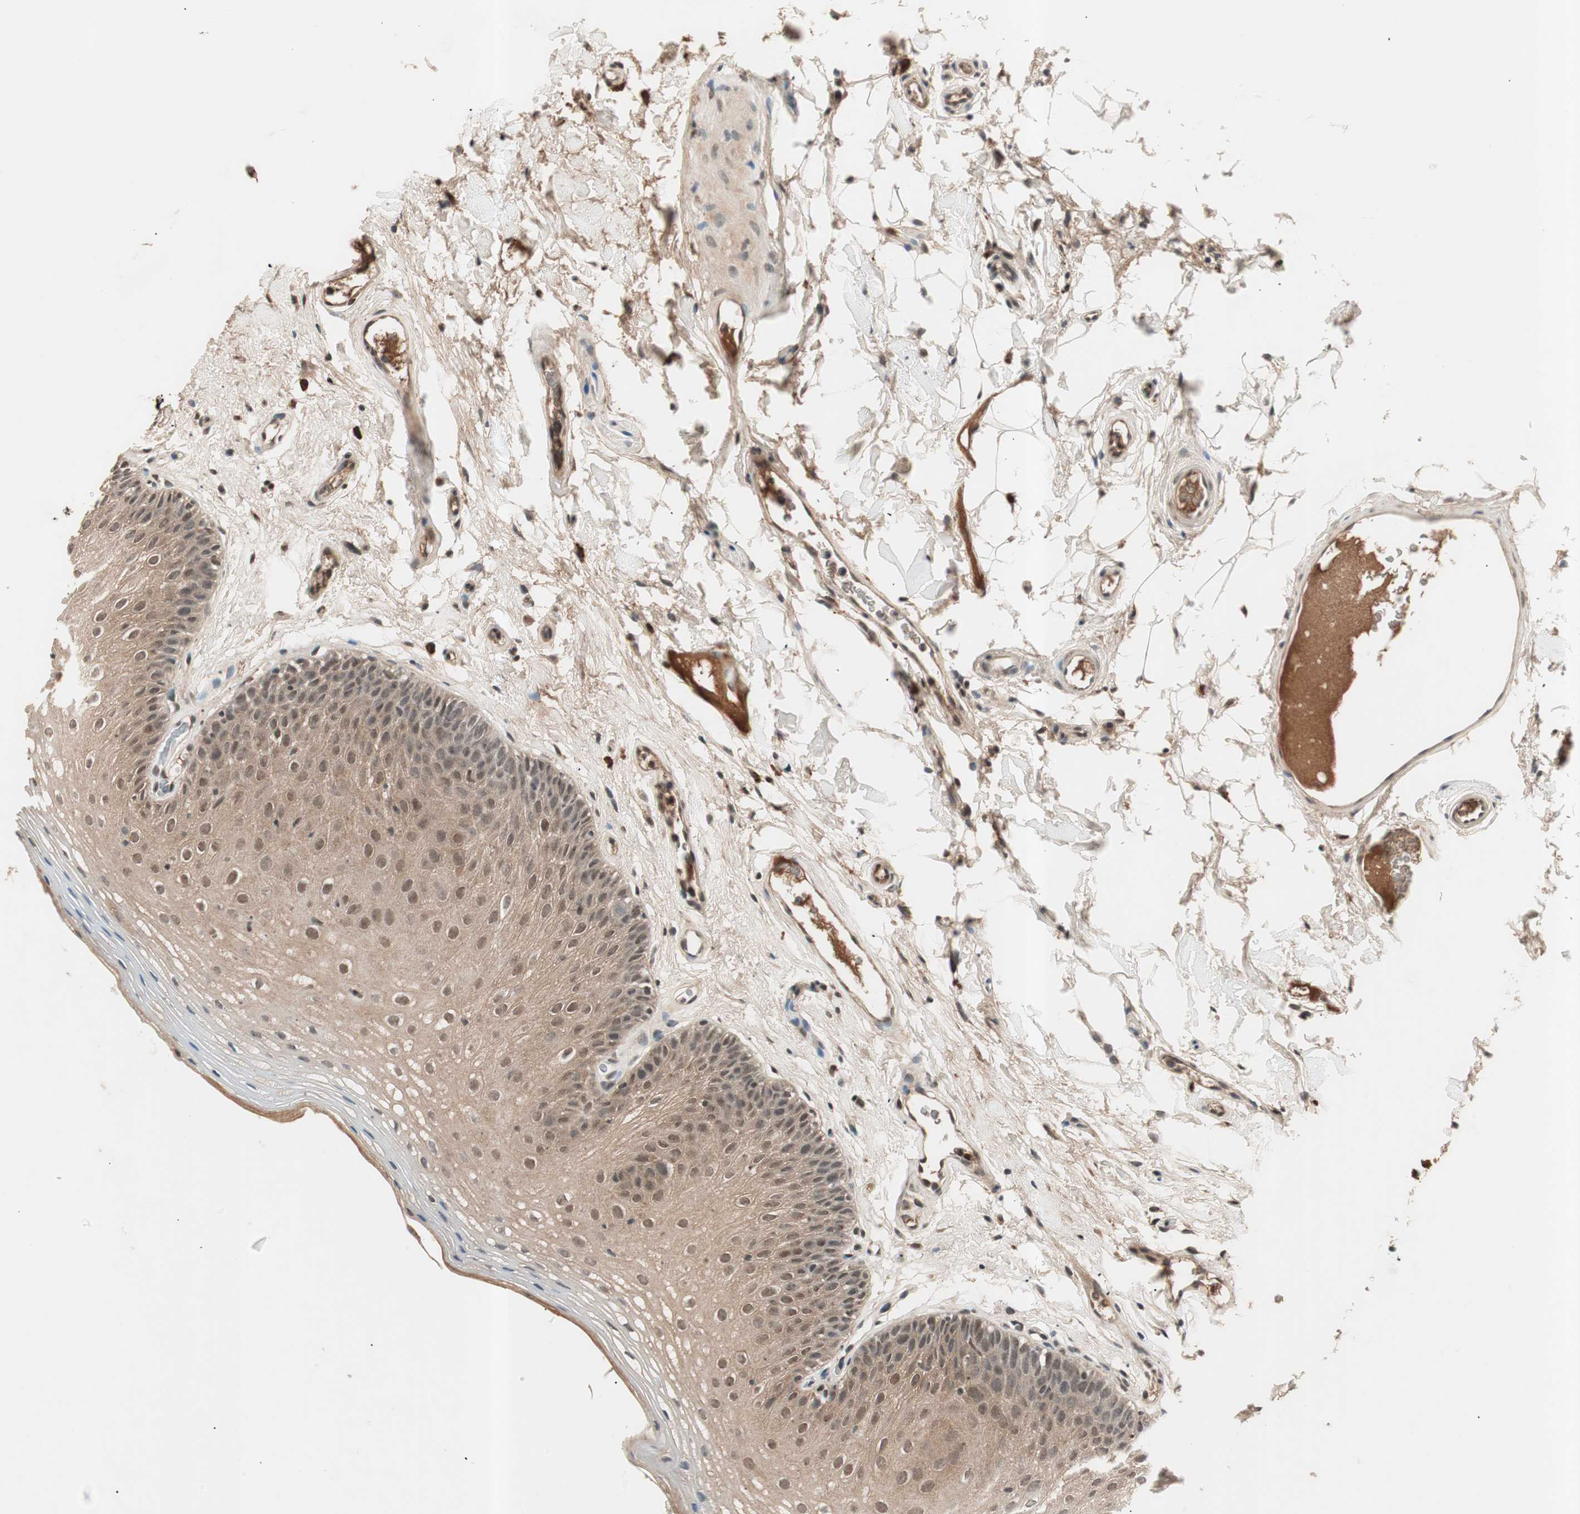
{"staining": {"intensity": "weak", "quantity": ">75%", "location": "cytoplasmic/membranous"}, "tissue": "oral mucosa", "cell_type": "Squamous epithelial cells", "image_type": "normal", "snomed": [{"axis": "morphology", "description": "Normal tissue, NOS"}, {"axis": "morphology", "description": "Squamous cell carcinoma, NOS"}, {"axis": "topography", "description": "Skeletal muscle"}, {"axis": "topography", "description": "Oral tissue"}], "caption": "Oral mucosa stained with immunohistochemistry (IHC) displays weak cytoplasmic/membranous positivity in approximately >75% of squamous epithelial cells. Using DAB (brown) and hematoxylin (blue) stains, captured at high magnification using brightfield microscopy.", "gene": "NFRKB", "patient": {"sex": "male", "age": 71}}